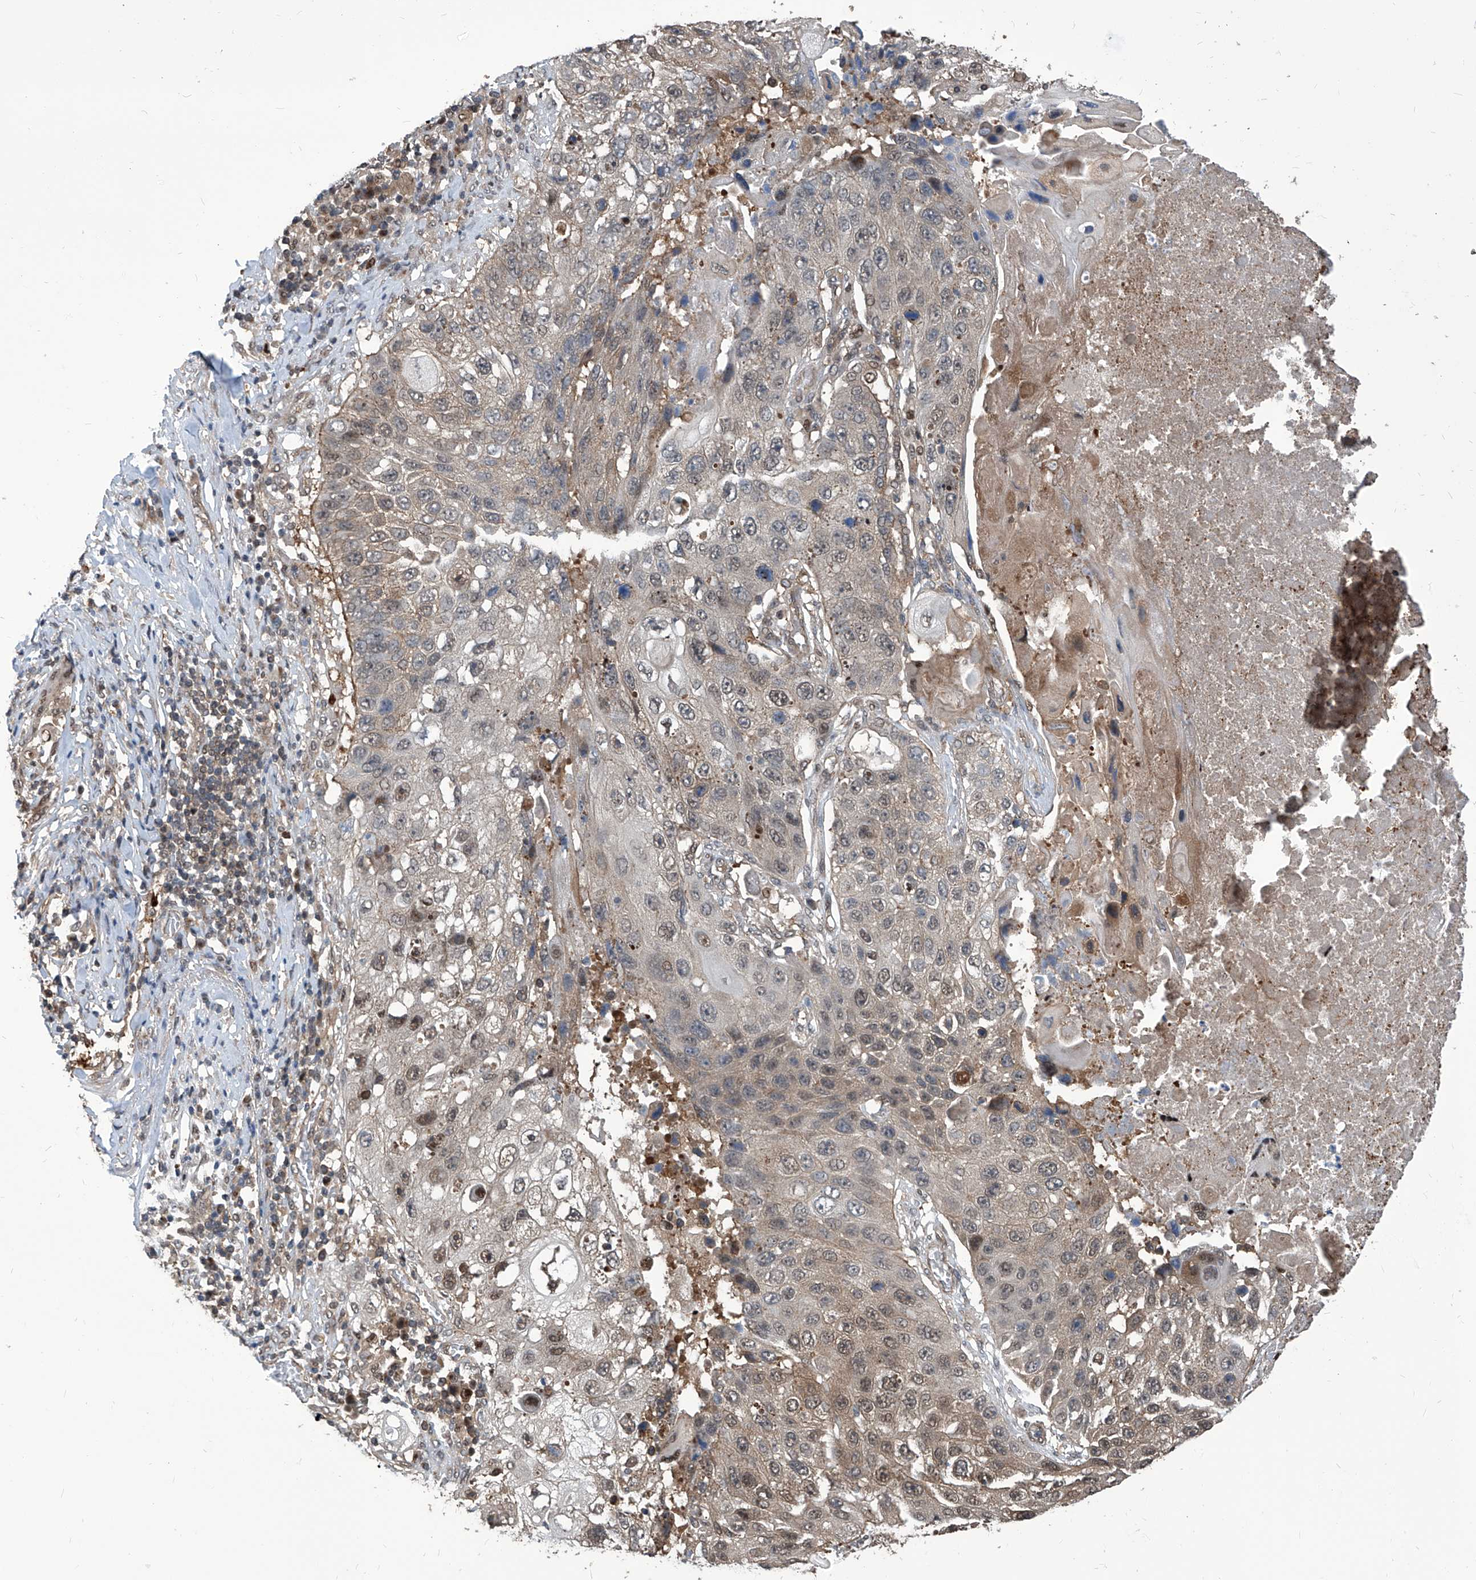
{"staining": {"intensity": "moderate", "quantity": "<25%", "location": "cytoplasmic/membranous,nuclear"}, "tissue": "lung cancer", "cell_type": "Tumor cells", "image_type": "cancer", "snomed": [{"axis": "morphology", "description": "Squamous cell carcinoma, NOS"}, {"axis": "topography", "description": "Lung"}], "caption": "This image reveals IHC staining of squamous cell carcinoma (lung), with low moderate cytoplasmic/membranous and nuclear staining in approximately <25% of tumor cells.", "gene": "PSMB1", "patient": {"sex": "male", "age": 61}}